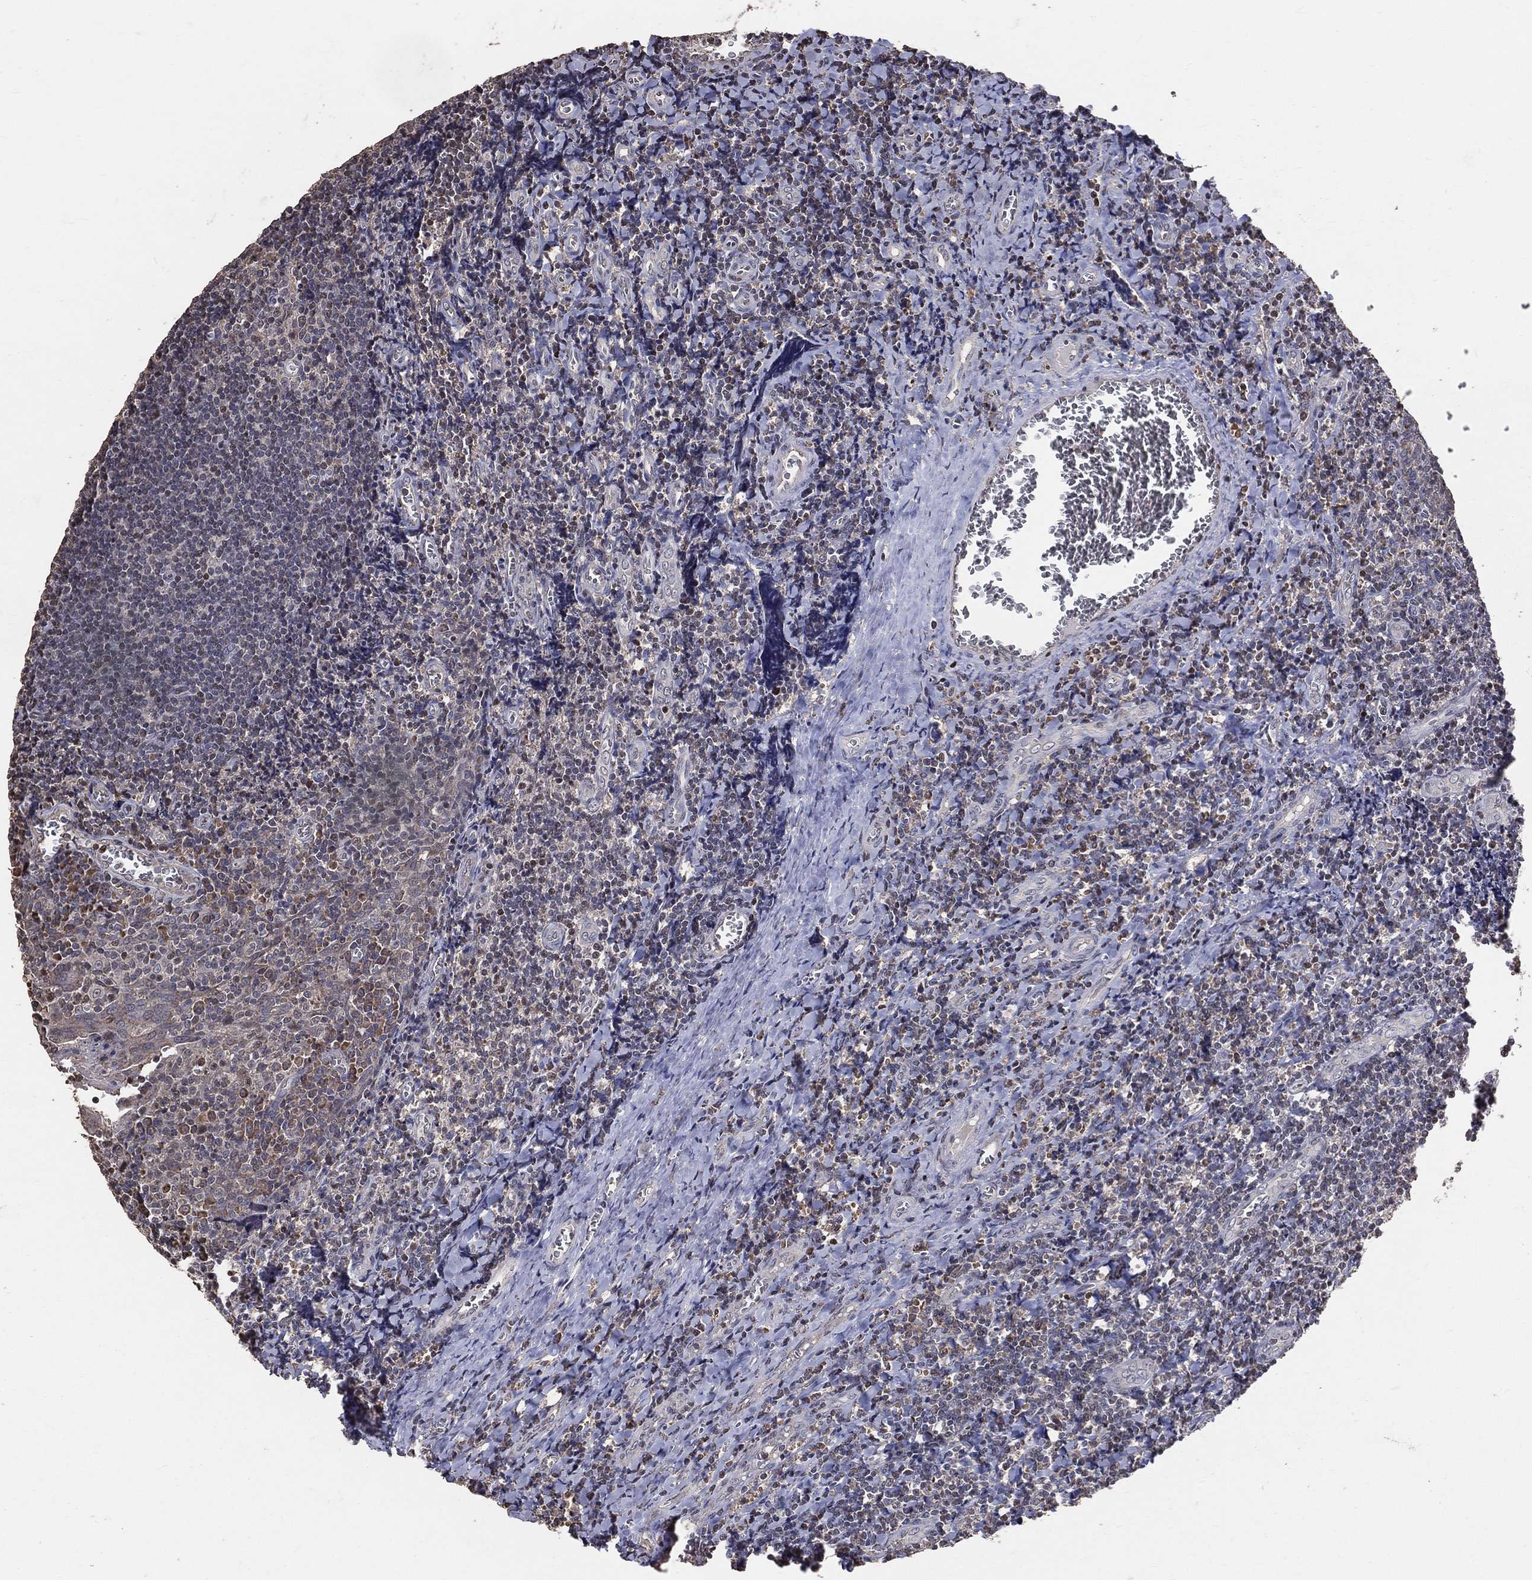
{"staining": {"intensity": "negative", "quantity": "none", "location": "none"}, "tissue": "tonsil", "cell_type": "Germinal center cells", "image_type": "normal", "snomed": [{"axis": "morphology", "description": "Normal tissue, NOS"}, {"axis": "morphology", "description": "Inflammation, NOS"}, {"axis": "topography", "description": "Tonsil"}], "caption": "Immunohistochemical staining of normal tonsil shows no significant positivity in germinal center cells.", "gene": "LY6K", "patient": {"sex": "female", "age": 31}}